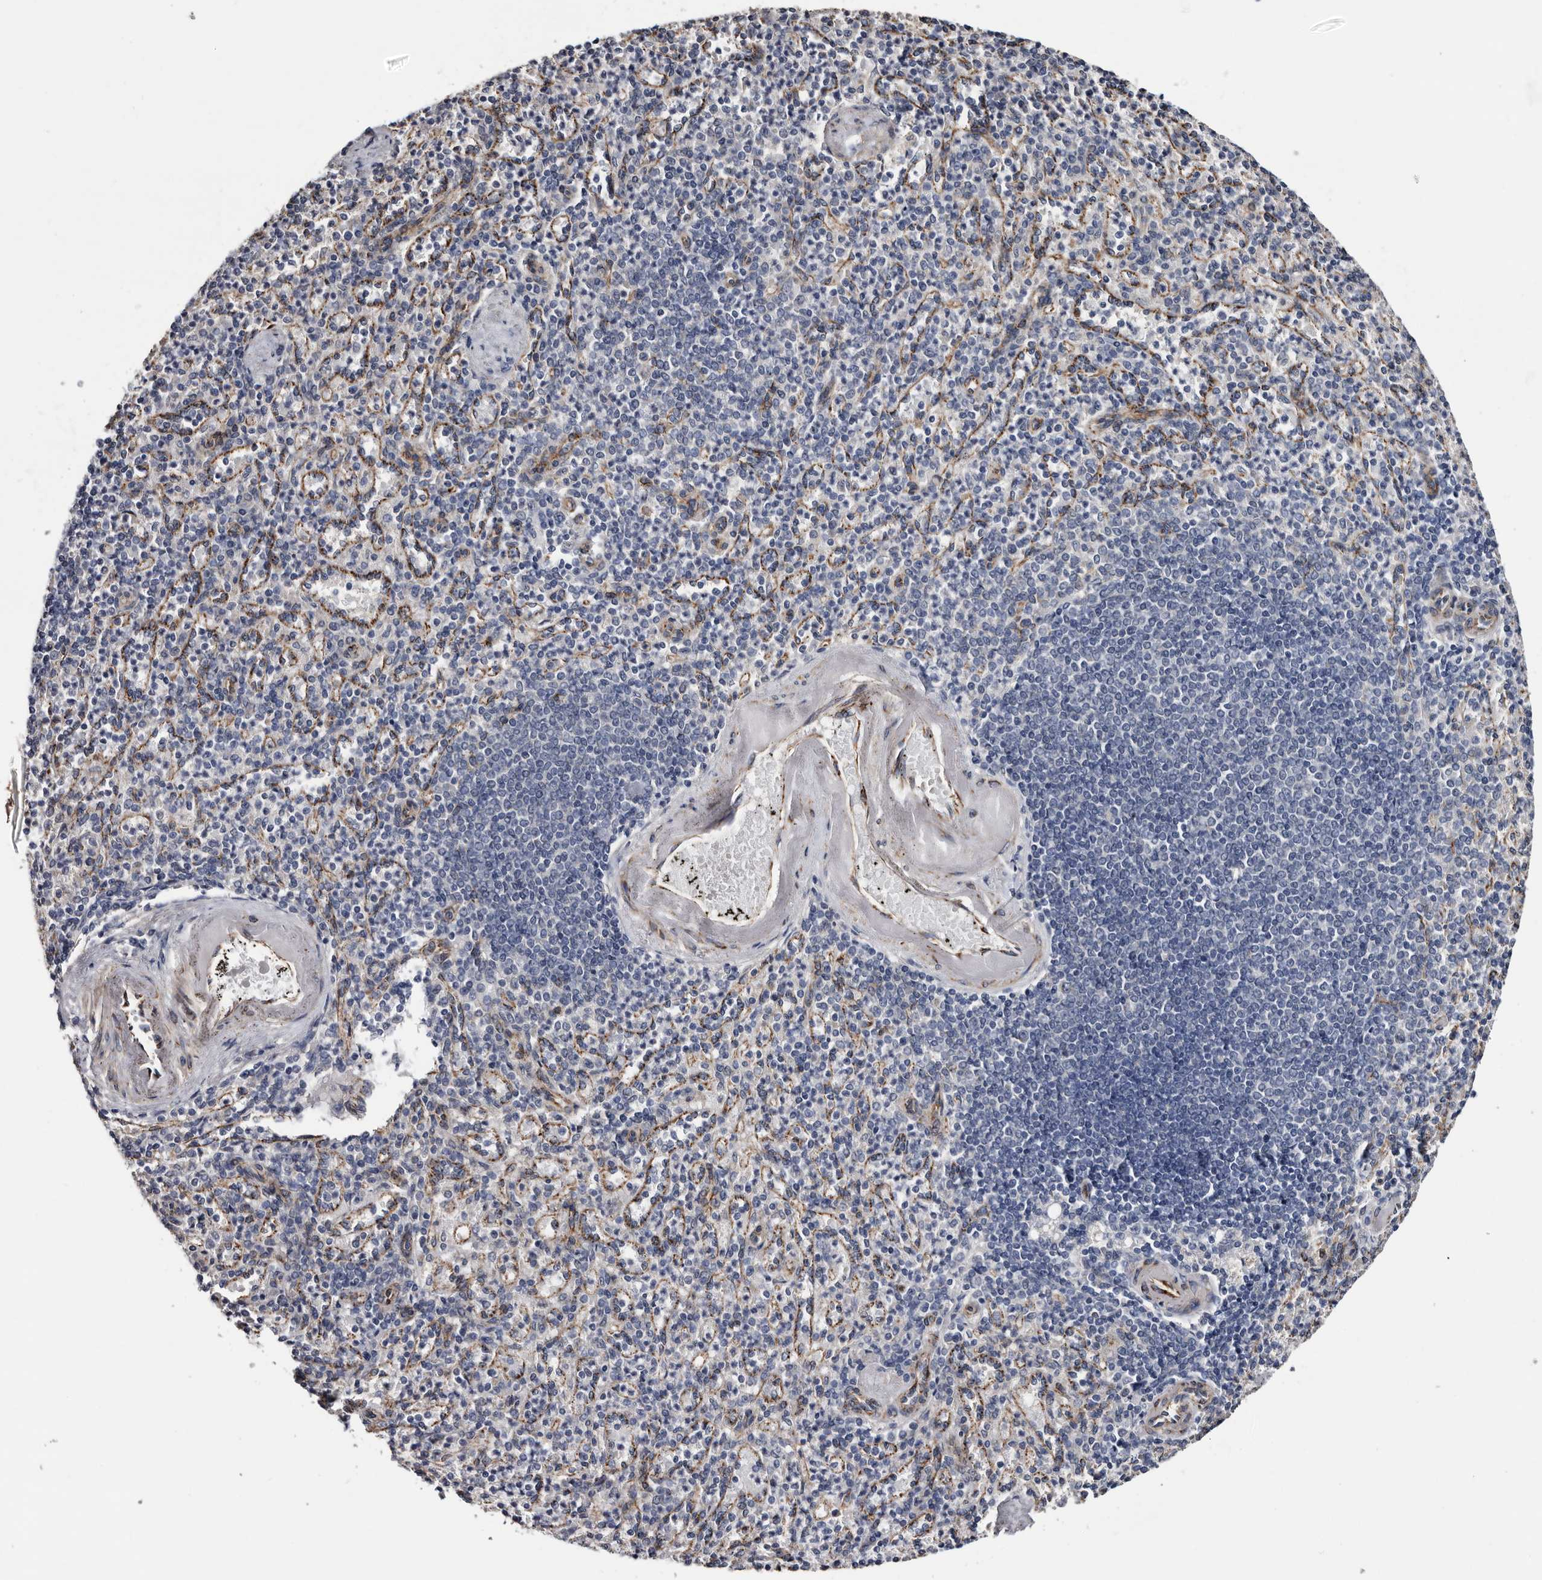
{"staining": {"intensity": "negative", "quantity": "none", "location": "none"}, "tissue": "spleen", "cell_type": "Cells in red pulp", "image_type": "normal", "snomed": [{"axis": "morphology", "description": "Normal tissue, NOS"}, {"axis": "topography", "description": "Spleen"}], "caption": "High magnification brightfield microscopy of normal spleen stained with DAB (3,3'-diaminobenzidine) (brown) and counterstained with hematoxylin (blue): cells in red pulp show no significant expression.", "gene": "ARMCX2", "patient": {"sex": "female", "age": 74}}